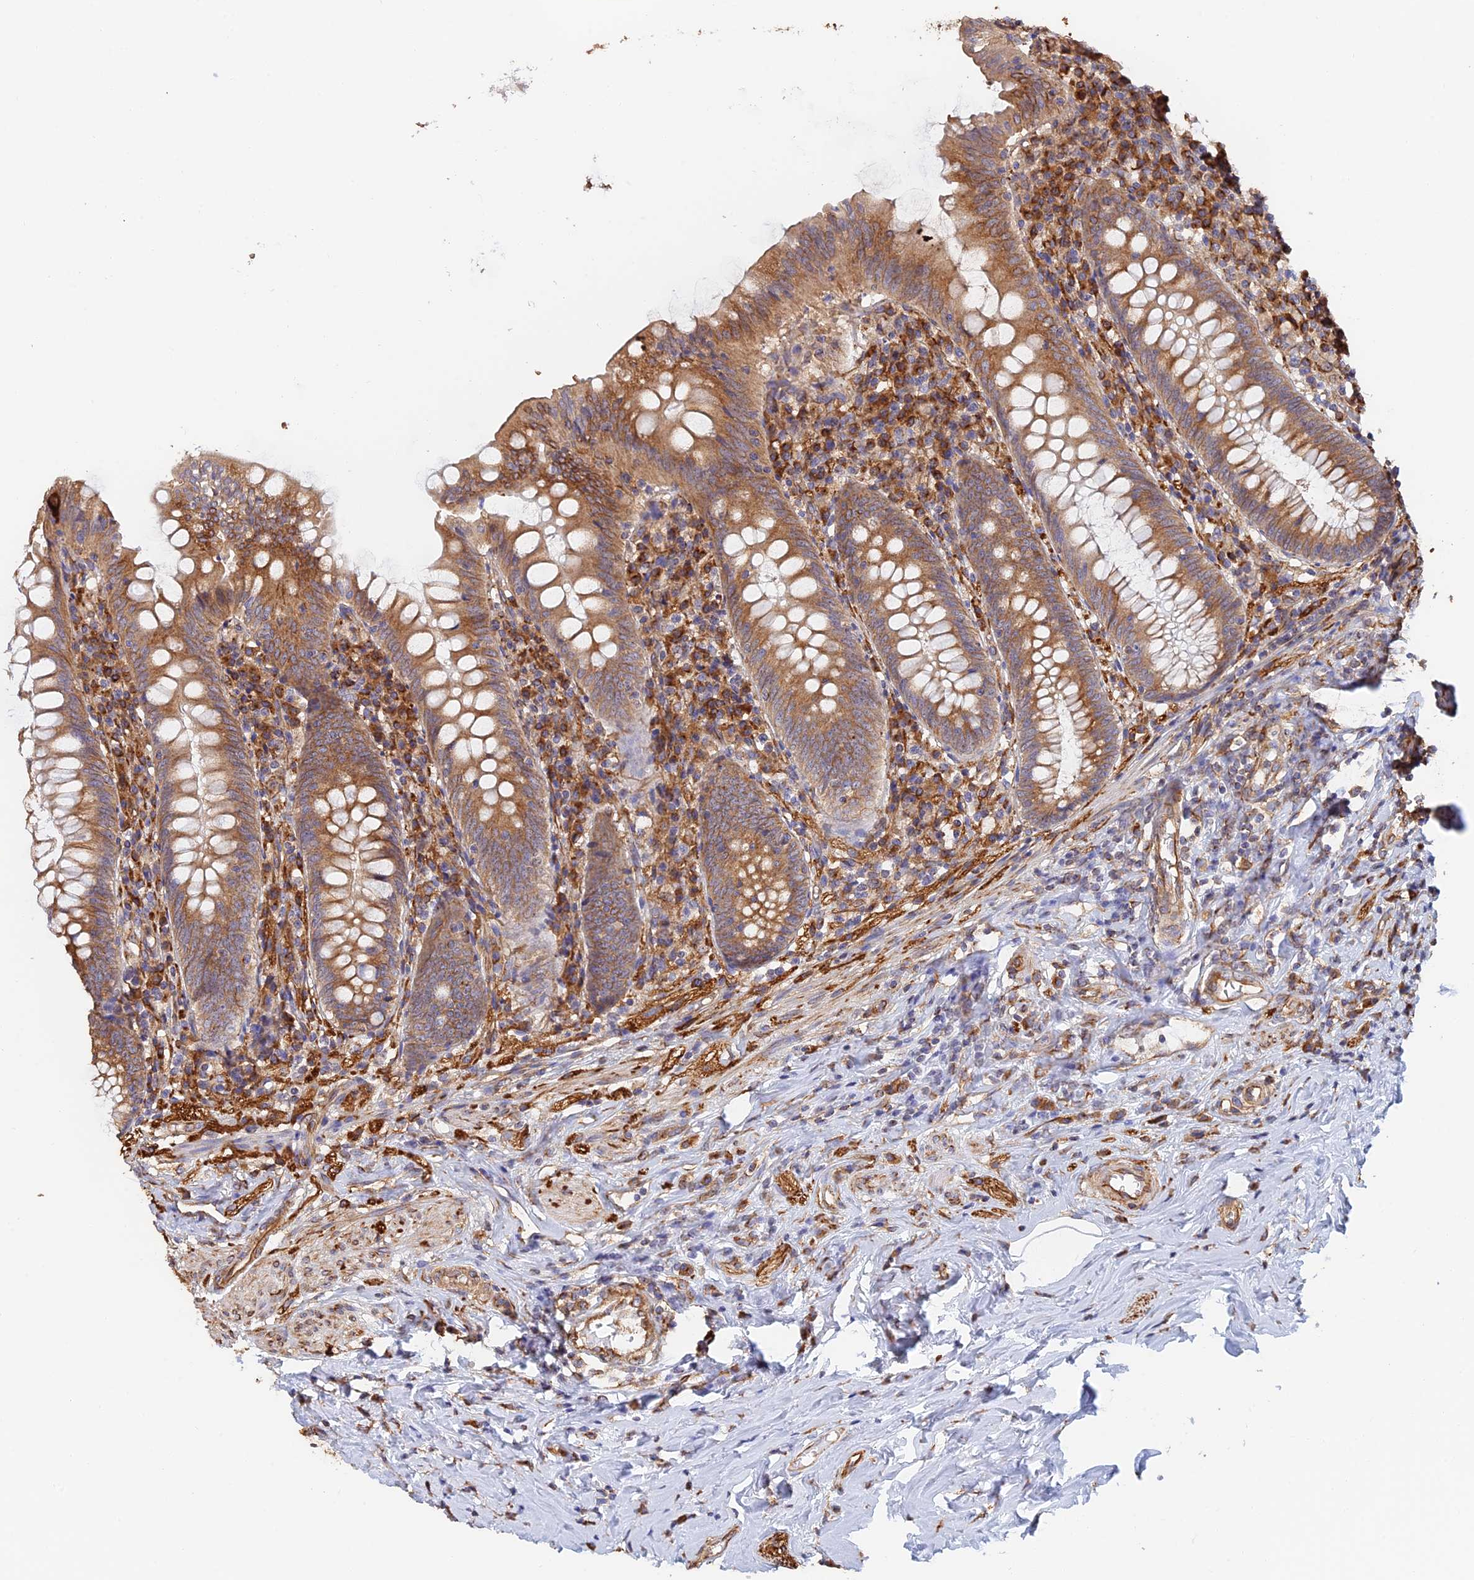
{"staining": {"intensity": "moderate", "quantity": ">75%", "location": "cytoplasmic/membranous"}, "tissue": "appendix", "cell_type": "Glandular cells", "image_type": "normal", "snomed": [{"axis": "morphology", "description": "Normal tissue, NOS"}, {"axis": "topography", "description": "Appendix"}], "caption": "Immunohistochemical staining of benign appendix displays >75% levels of moderate cytoplasmic/membranous protein expression in approximately >75% of glandular cells.", "gene": "WBP11", "patient": {"sex": "female", "age": 54}}